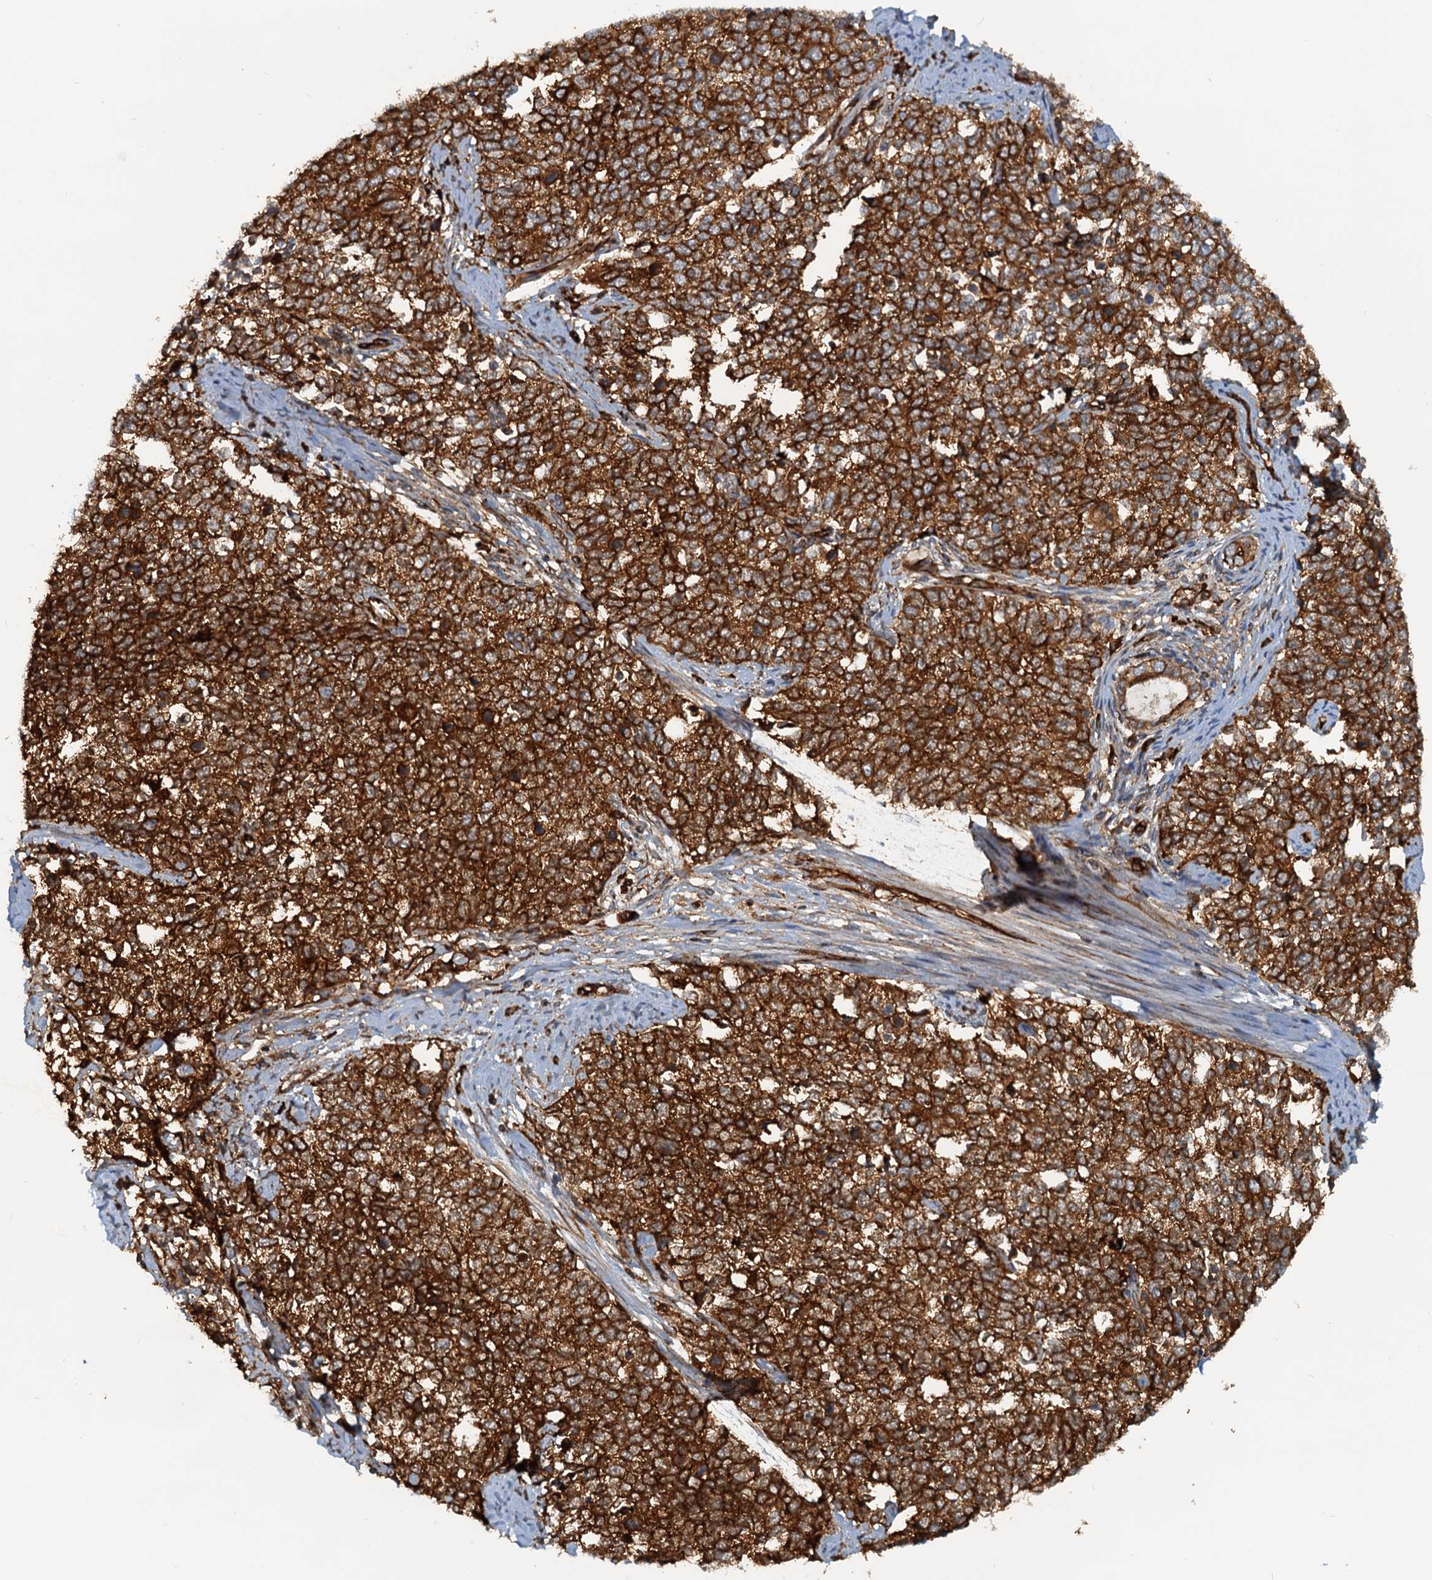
{"staining": {"intensity": "strong", "quantity": ">75%", "location": "cytoplasmic/membranous"}, "tissue": "cervical cancer", "cell_type": "Tumor cells", "image_type": "cancer", "snomed": [{"axis": "morphology", "description": "Squamous cell carcinoma, NOS"}, {"axis": "topography", "description": "Cervix"}], "caption": "Cervical cancer (squamous cell carcinoma) stained for a protein displays strong cytoplasmic/membranous positivity in tumor cells. Immunohistochemistry stains the protein of interest in brown and the nuclei are stained blue.", "gene": "NIPAL3", "patient": {"sex": "female", "age": 63}}